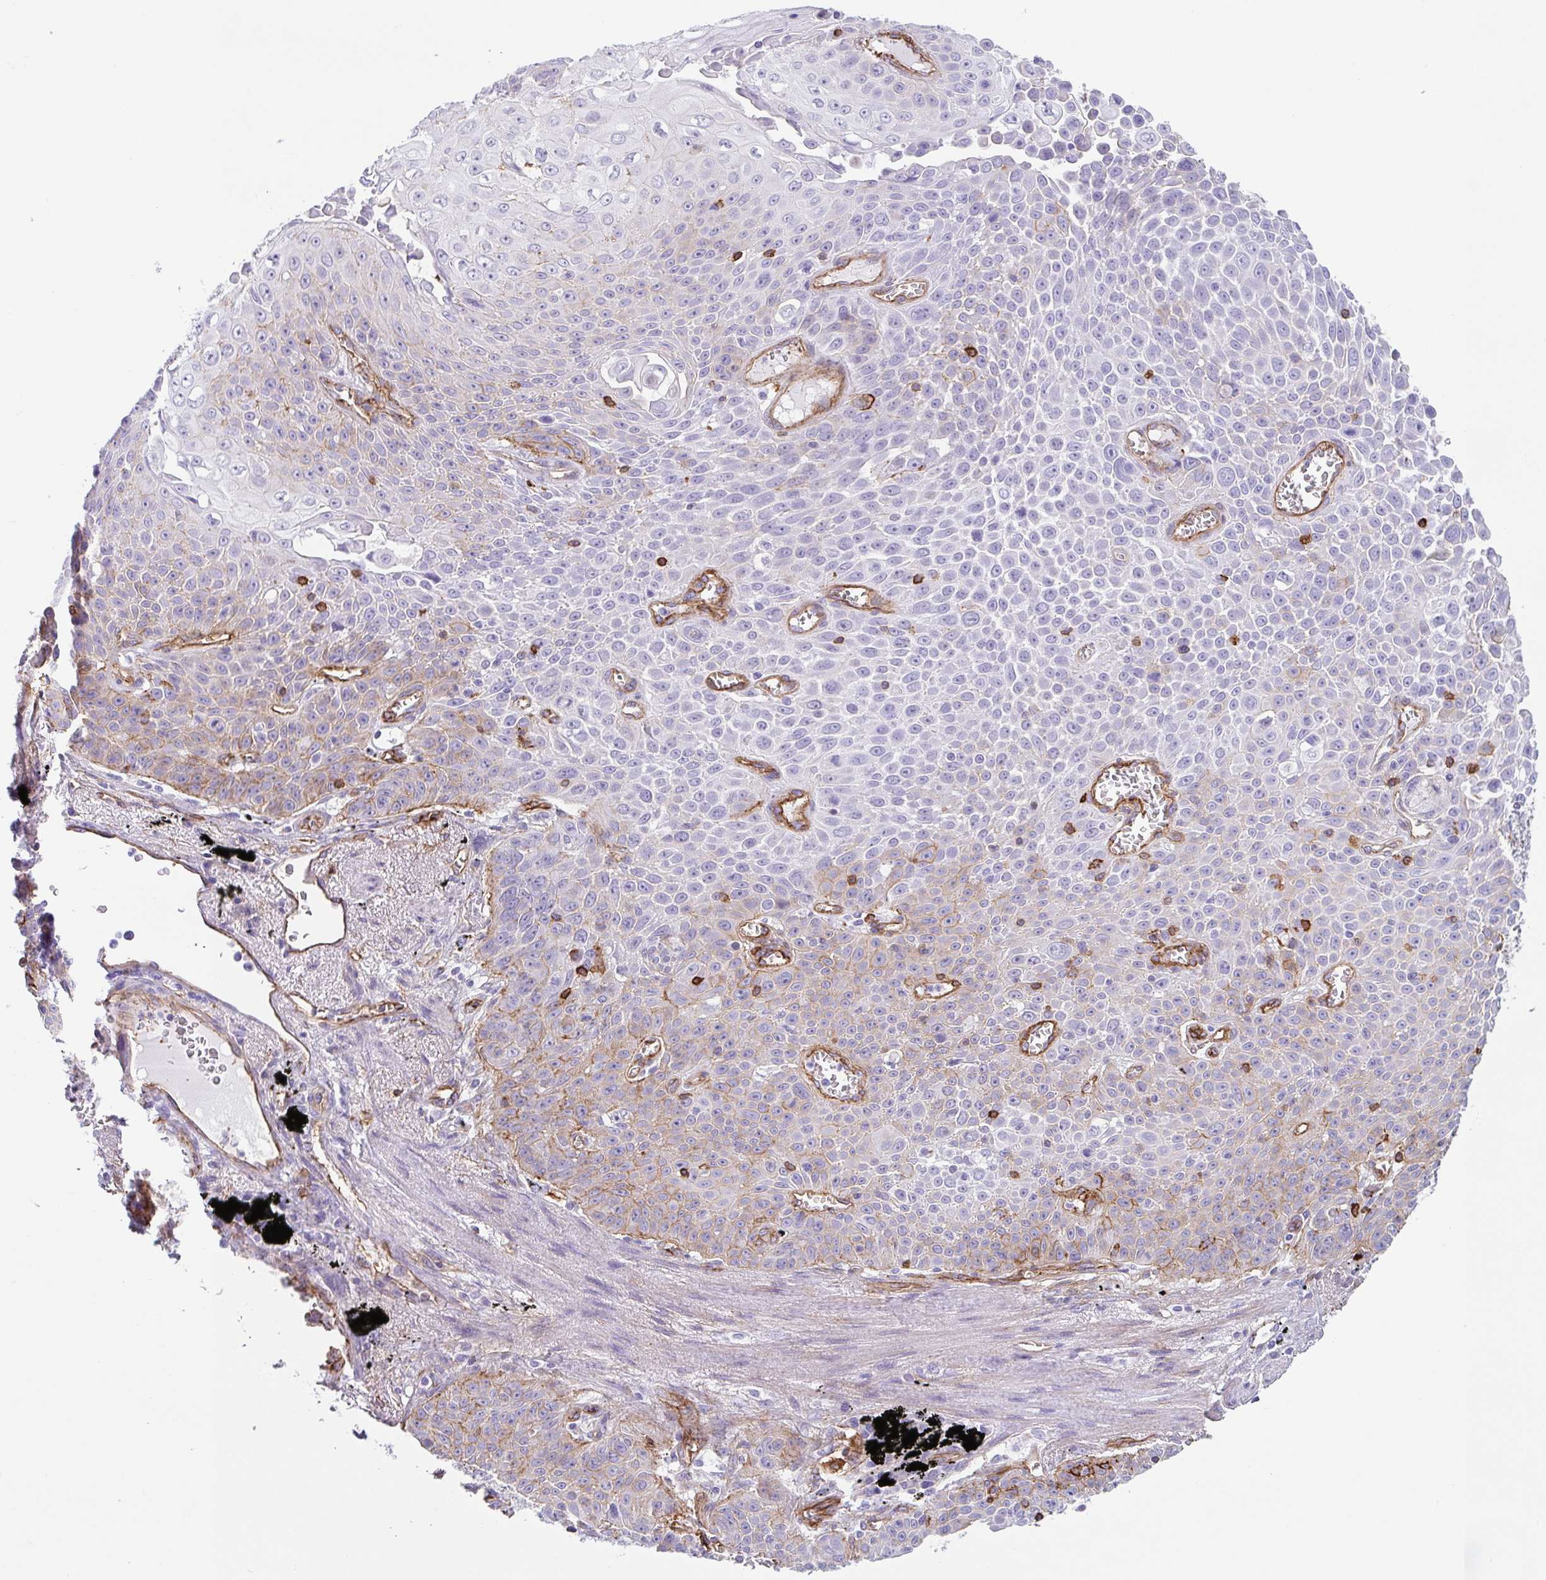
{"staining": {"intensity": "moderate", "quantity": "25%-75%", "location": "cytoplasmic/membranous"}, "tissue": "lung cancer", "cell_type": "Tumor cells", "image_type": "cancer", "snomed": [{"axis": "morphology", "description": "Squamous cell carcinoma, NOS"}, {"axis": "morphology", "description": "Squamous cell carcinoma, metastatic, NOS"}, {"axis": "topography", "description": "Lymph node"}, {"axis": "topography", "description": "Lung"}], "caption": "The immunohistochemical stain labels moderate cytoplasmic/membranous positivity in tumor cells of lung cancer (metastatic squamous cell carcinoma) tissue. (DAB IHC with brightfield microscopy, high magnification).", "gene": "DBN1", "patient": {"sex": "female", "age": 62}}